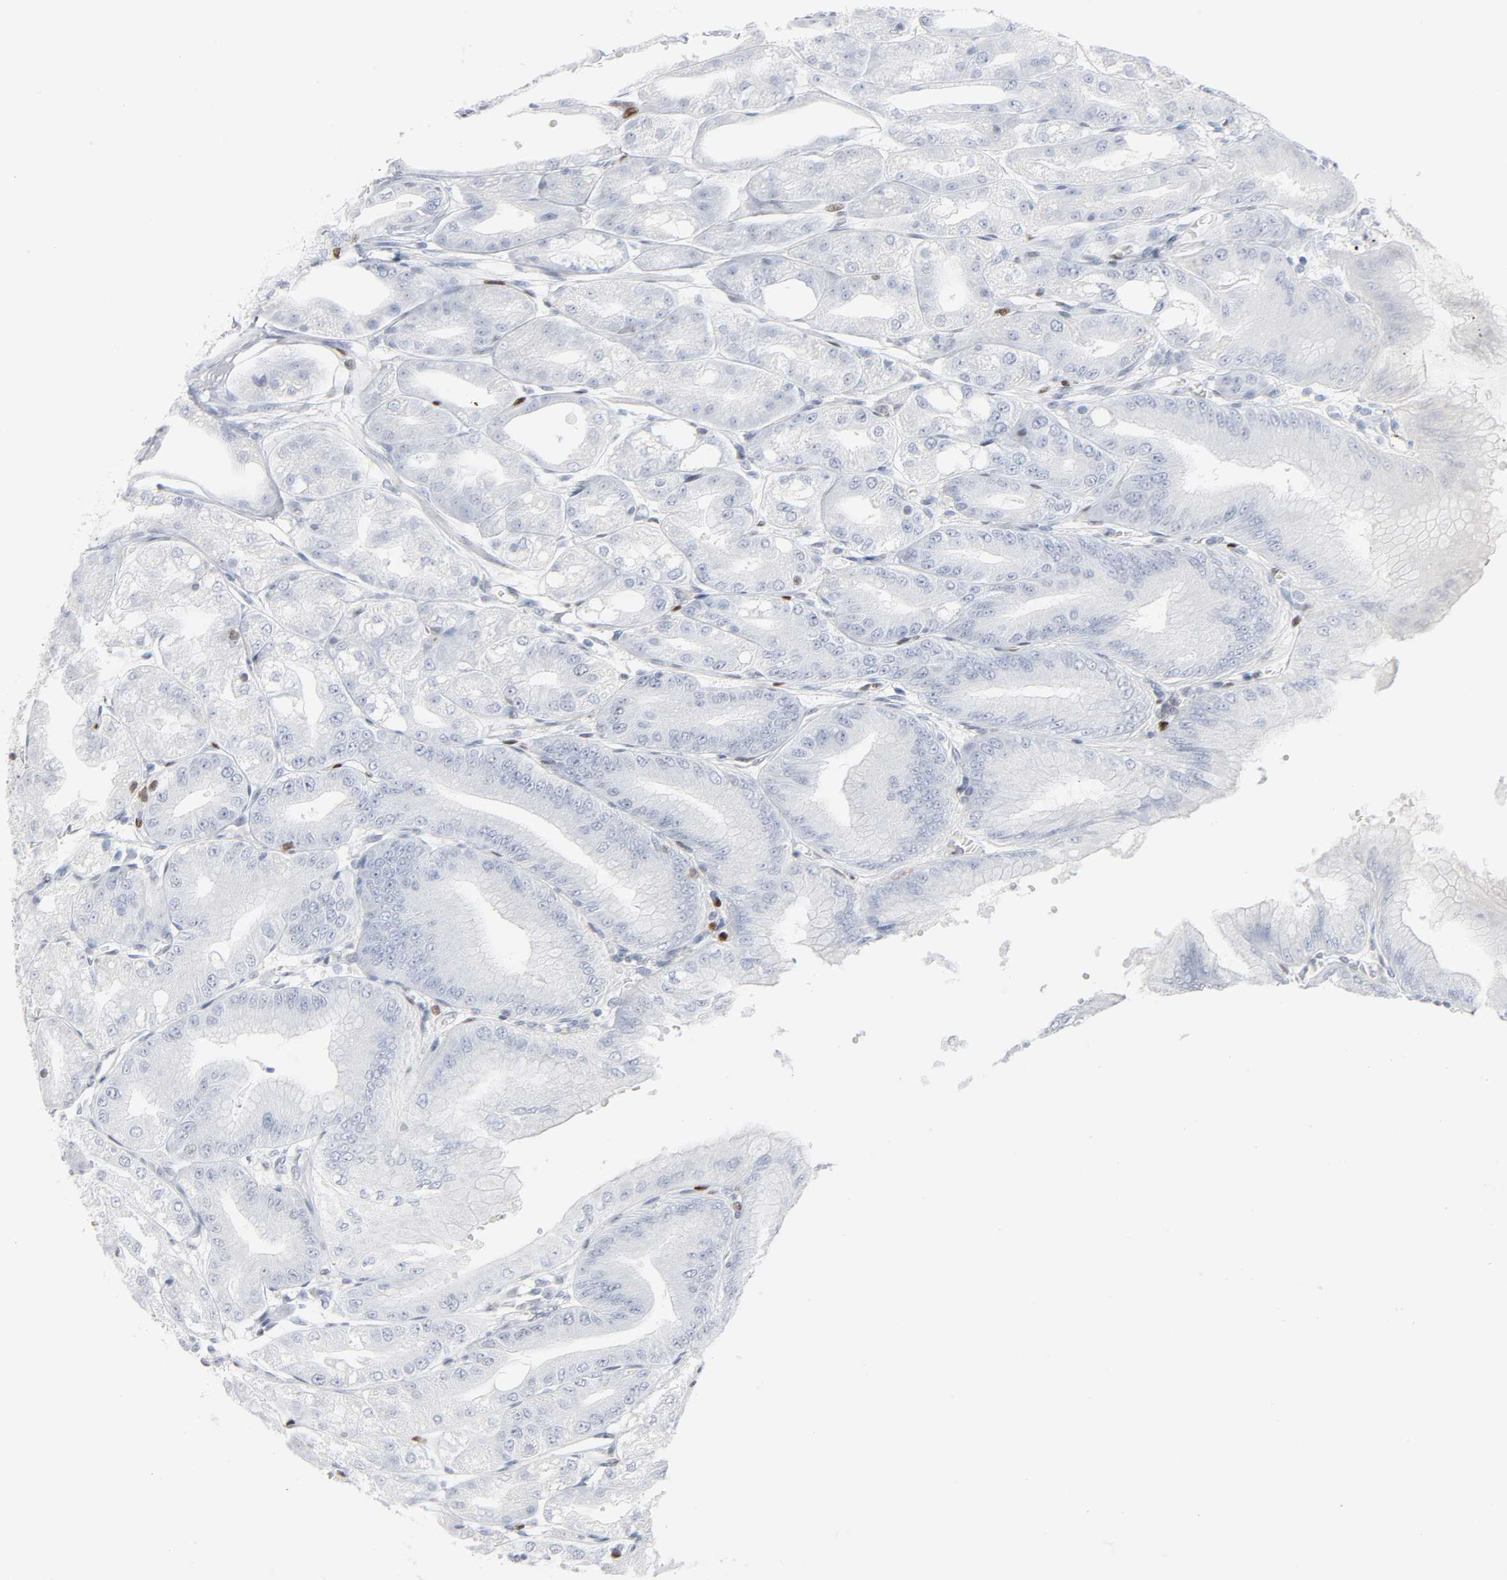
{"staining": {"intensity": "moderate", "quantity": "25%-75%", "location": "nuclear"}, "tissue": "stomach", "cell_type": "Glandular cells", "image_type": "normal", "snomed": [{"axis": "morphology", "description": "Normal tissue, NOS"}, {"axis": "topography", "description": "Stomach, lower"}], "caption": "Immunohistochemical staining of normal stomach shows moderate nuclear protein expression in about 25%-75% of glandular cells. (Brightfield microscopy of DAB IHC at high magnification).", "gene": "WAS", "patient": {"sex": "male", "age": 71}}